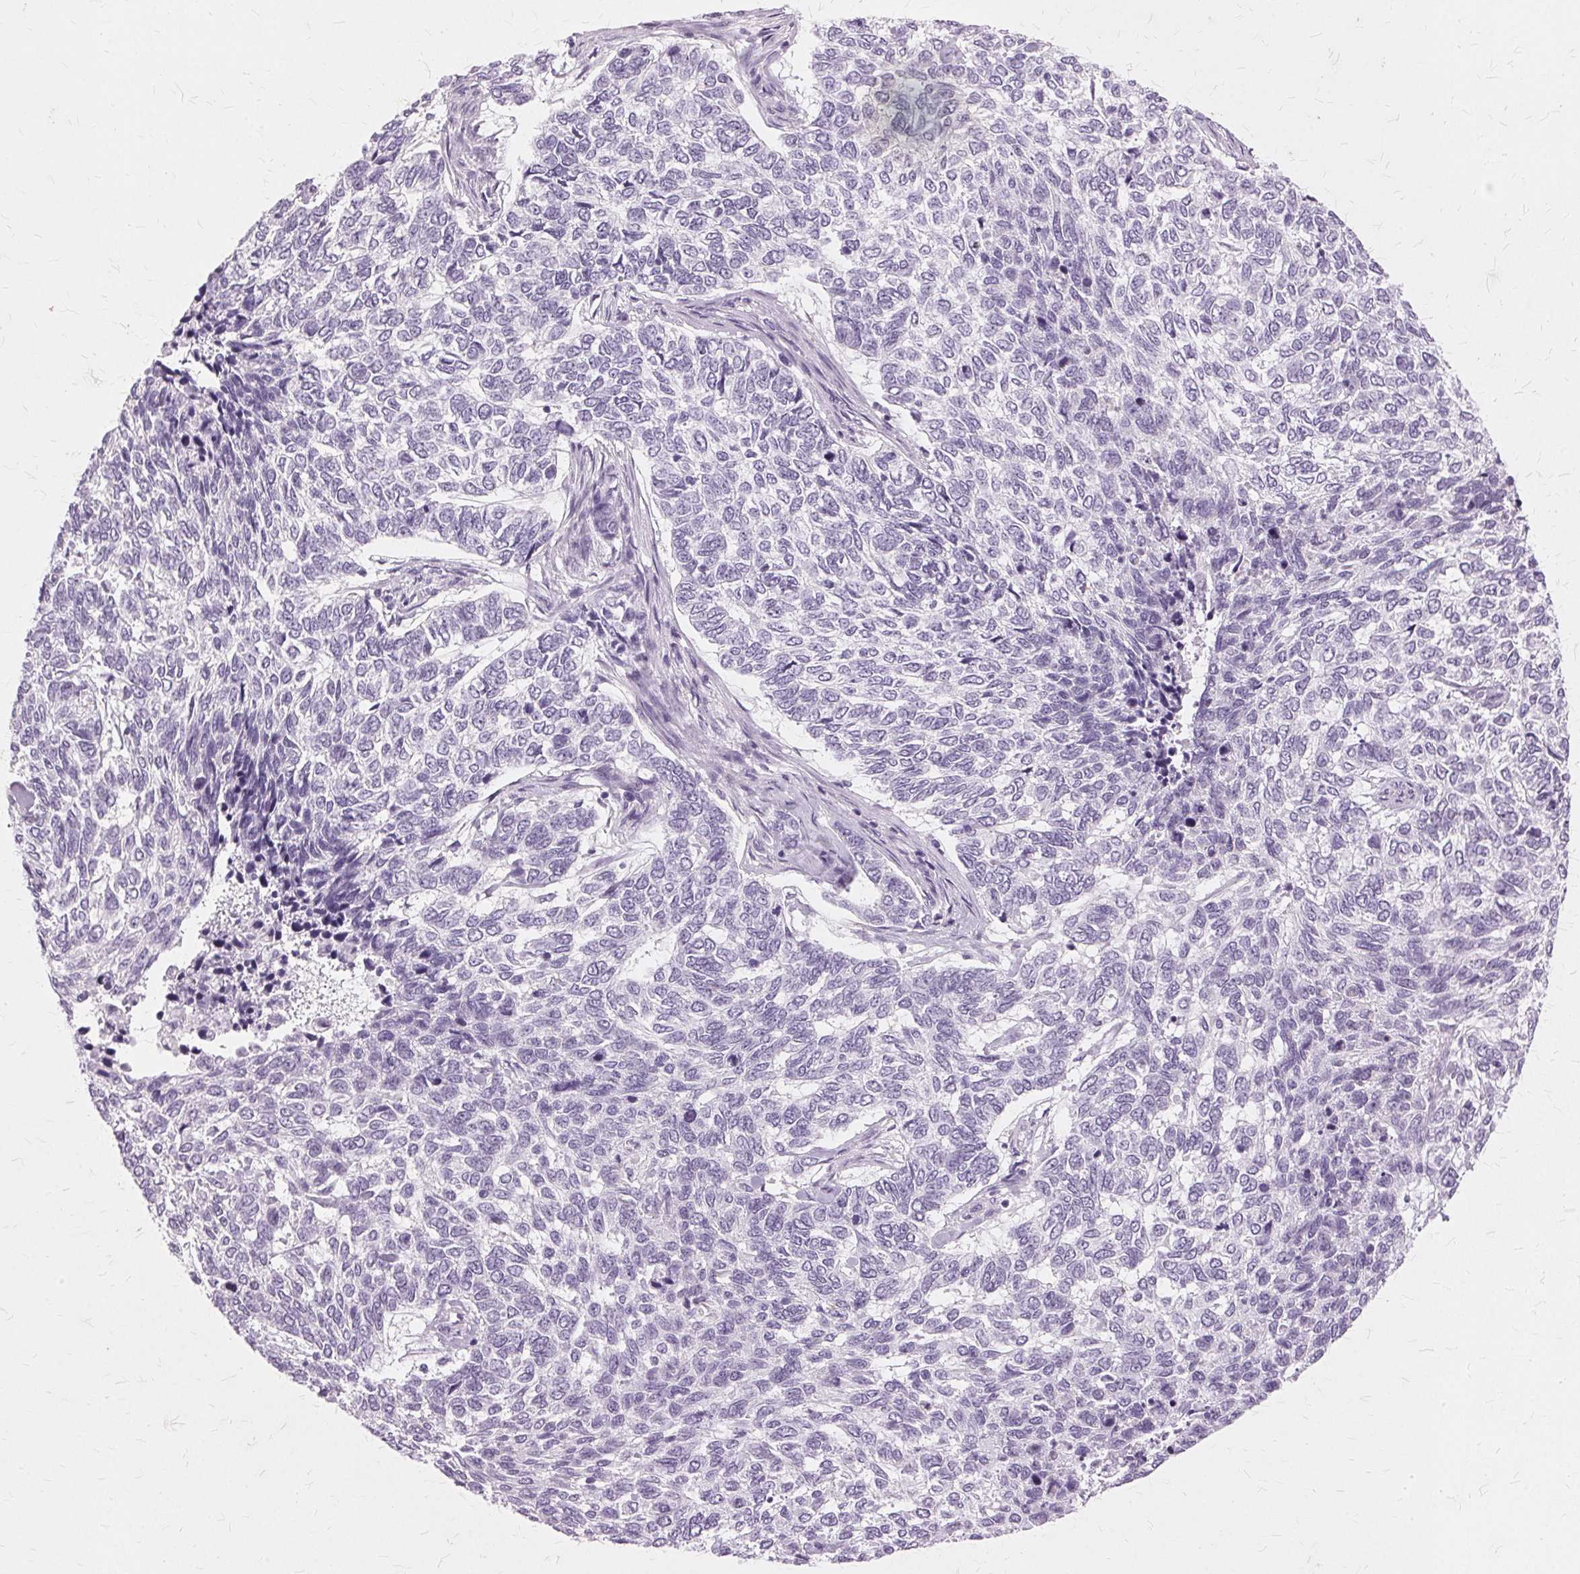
{"staining": {"intensity": "negative", "quantity": "none", "location": "none"}, "tissue": "skin cancer", "cell_type": "Tumor cells", "image_type": "cancer", "snomed": [{"axis": "morphology", "description": "Basal cell carcinoma"}, {"axis": "topography", "description": "Skin"}], "caption": "Basal cell carcinoma (skin) was stained to show a protein in brown. There is no significant positivity in tumor cells.", "gene": "SLC45A3", "patient": {"sex": "female", "age": 65}}